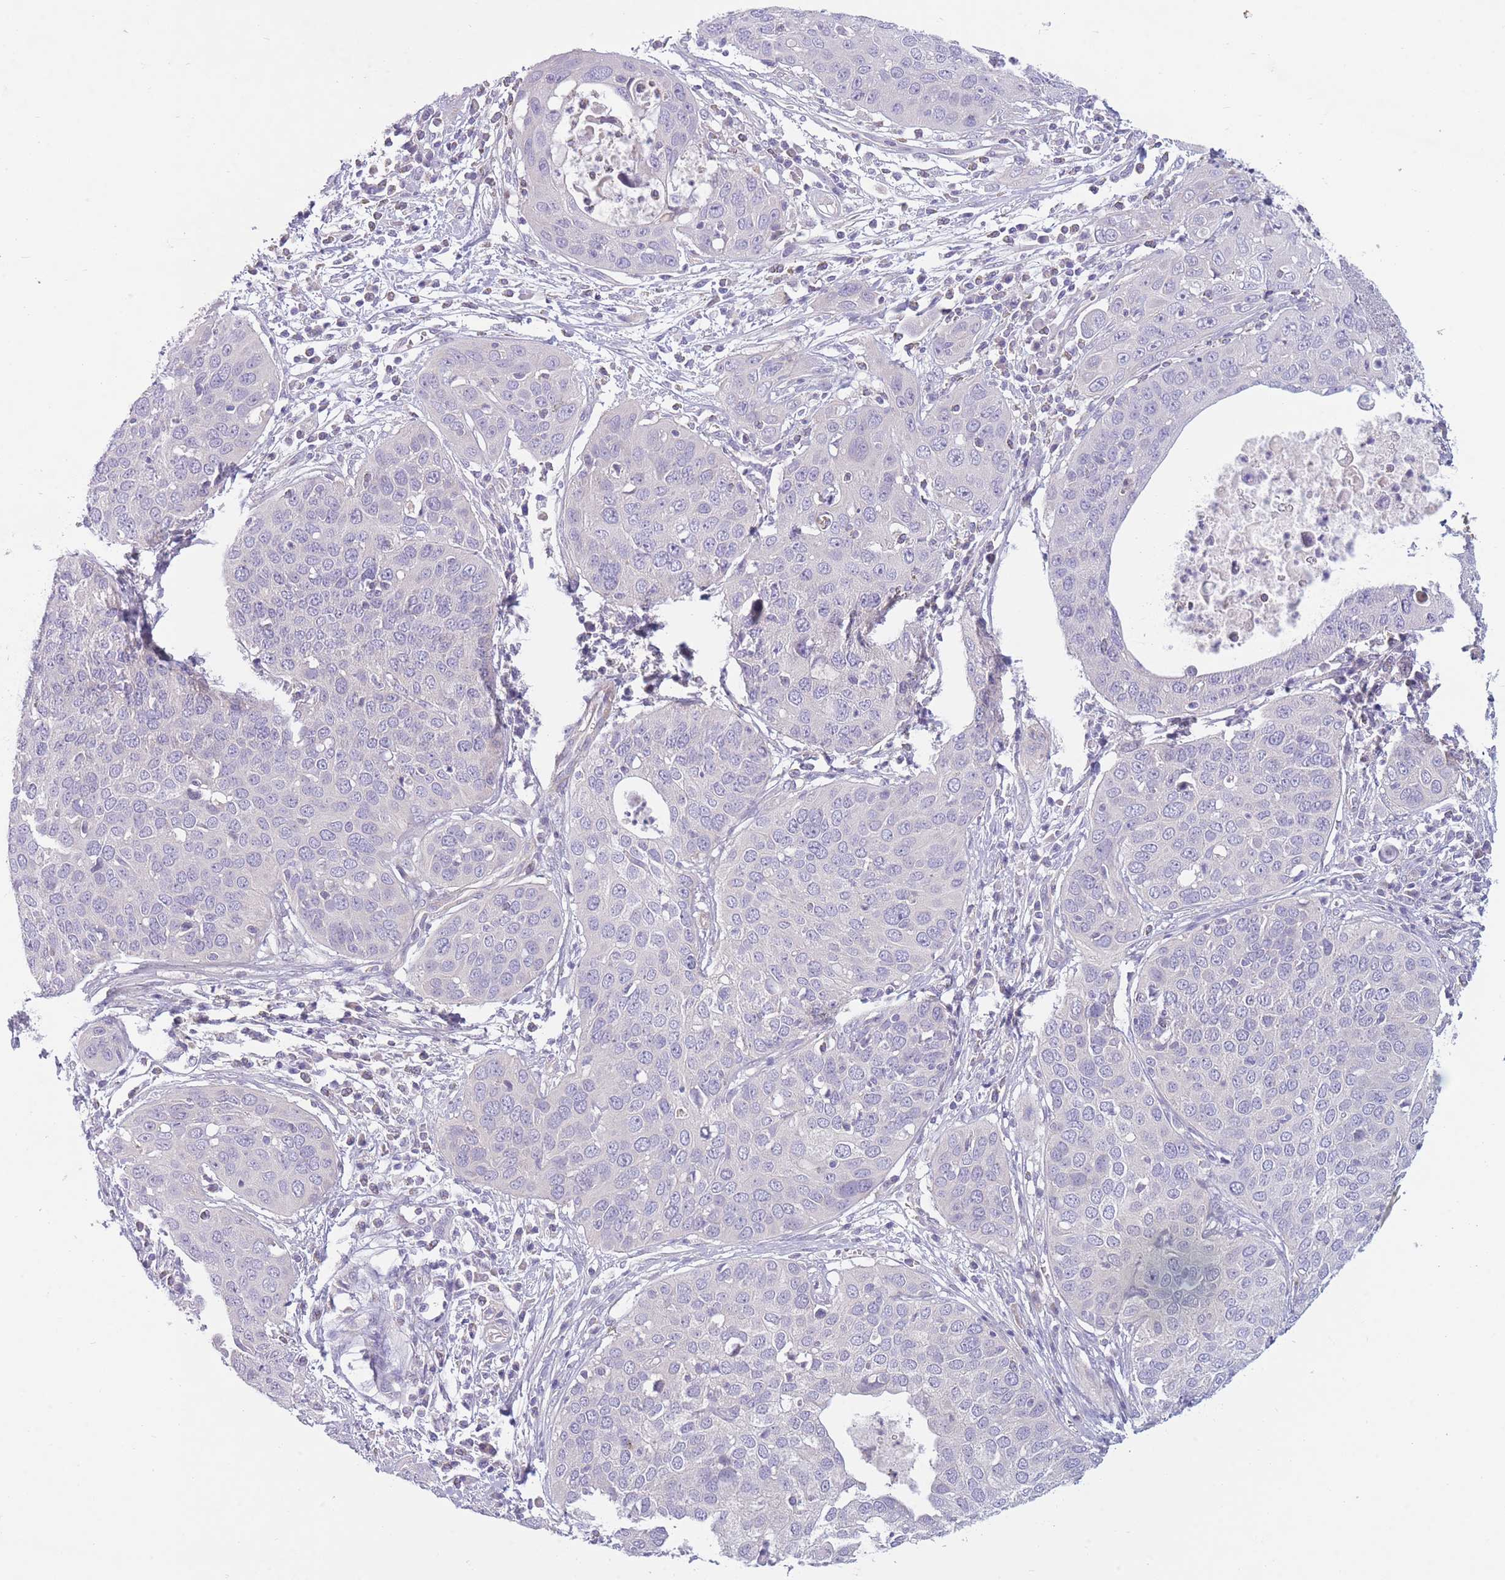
{"staining": {"intensity": "negative", "quantity": "none", "location": "none"}, "tissue": "cervical cancer", "cell_type": "Tumor cells", "image_type": "cancer", "snomed": [{"axis": "morphology", "description": "Squamous cell carcinoma, NOS"}, {"axis": "topography", "description": "Cervix"}], "caption": "High power microscopy micrograph of an immunohistochemistry (IHC) image of cervical cancer (squamous cell carcinoma), revealing no significant expression in tumor cells. The staining is performed using DAB brown chromogen with nuclei counter-stained in using hematoxylin.", "gene": "PNPLA5", "patient": {"sex": "female", "age": 36}}